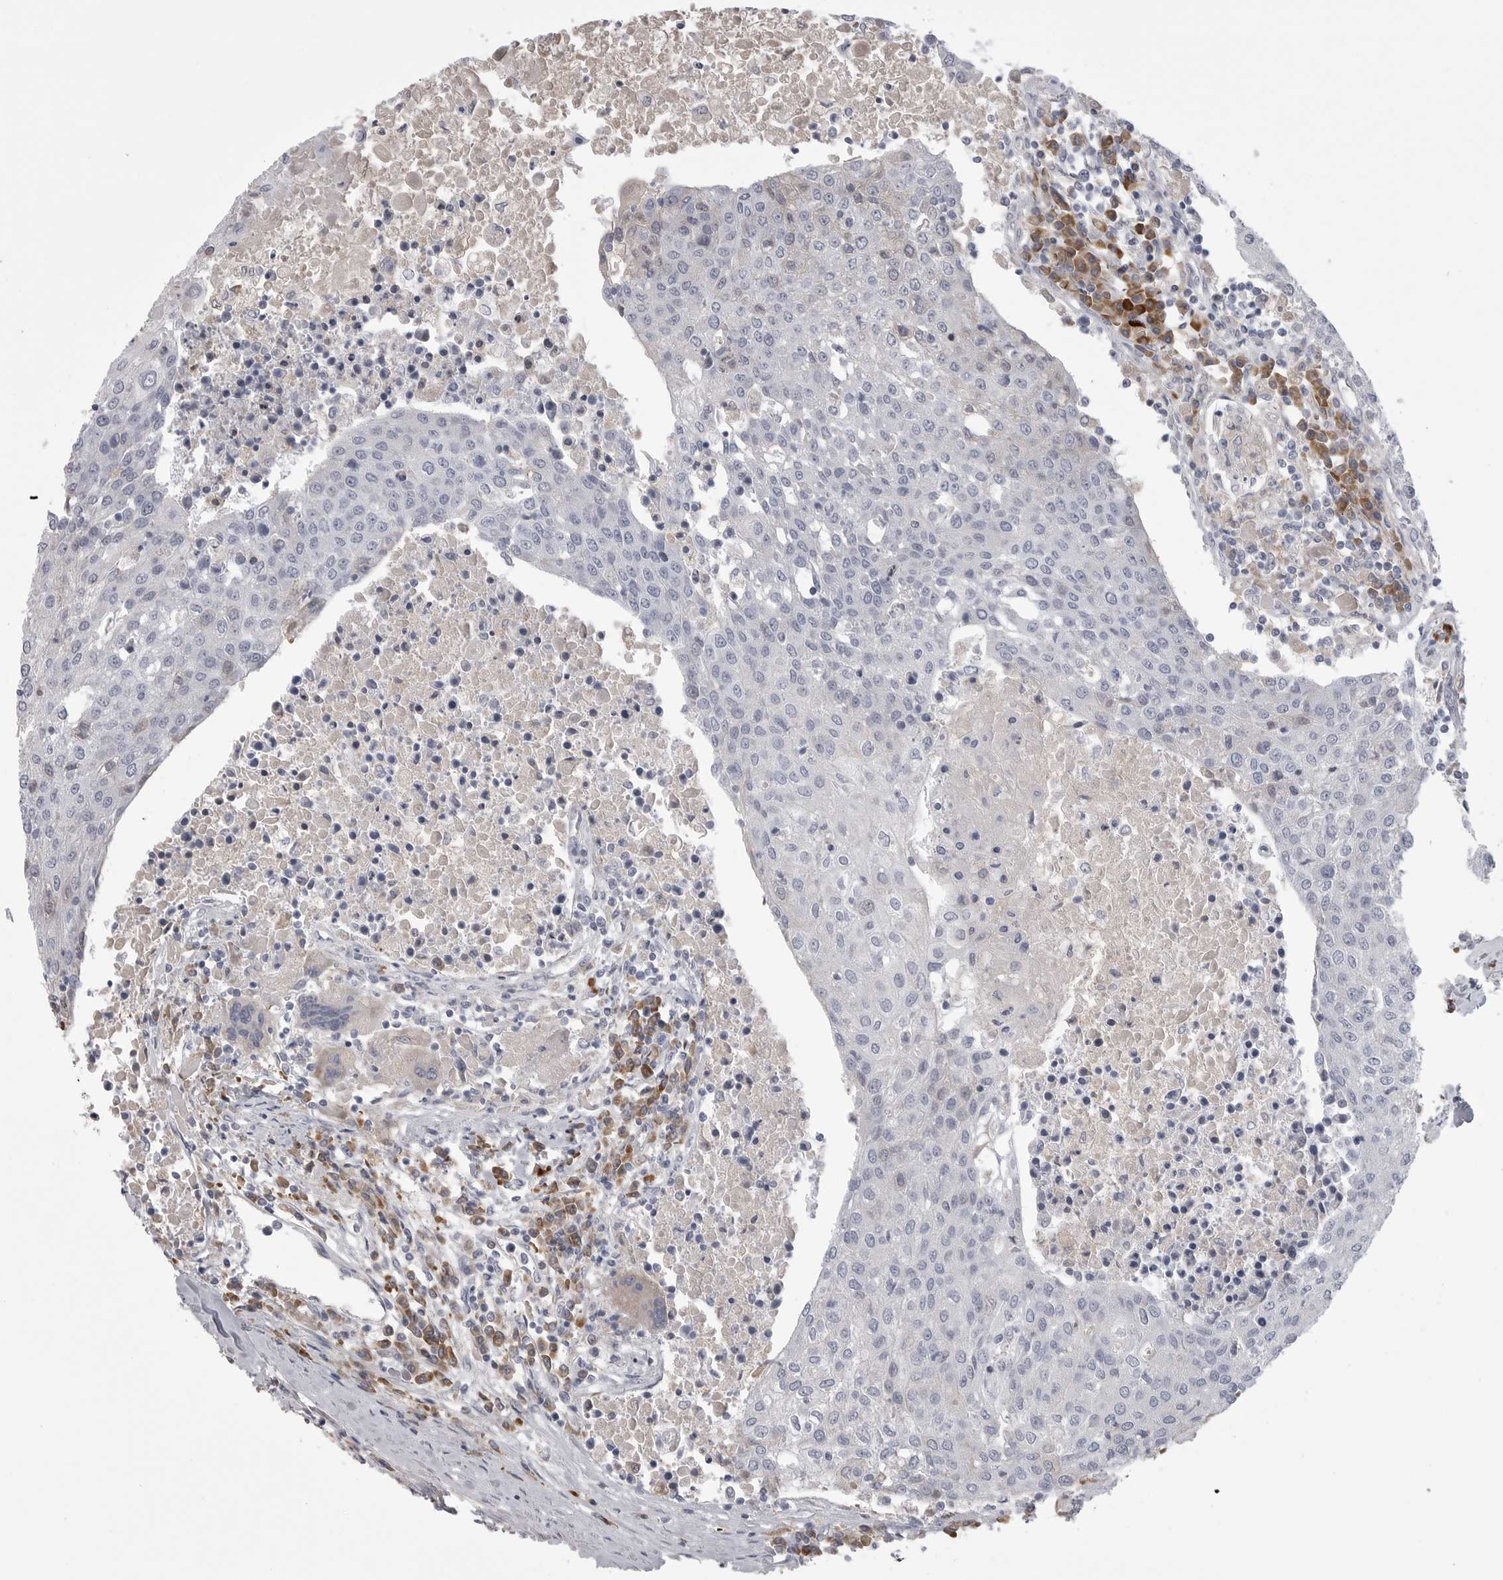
{"staining": {"intensity": "negative", "quantity": "none", "location": "none"}, "tissue": "urothelial cancer", "cell_type": "Tumor cells", "image_type": "cancer", "snomed": [{"axis": "morphology", "description": "Urothelial carcinoma, High grade"}, {"axis": "topography", "description": "Urinary bladder"}], "caption": "Immunohistochemical staining of urothelial carcinoma (high-grade) displays no significant staining in tumor cells.", "gene": "FKBP2", "patient": {"sex": "female", "age": 85}}